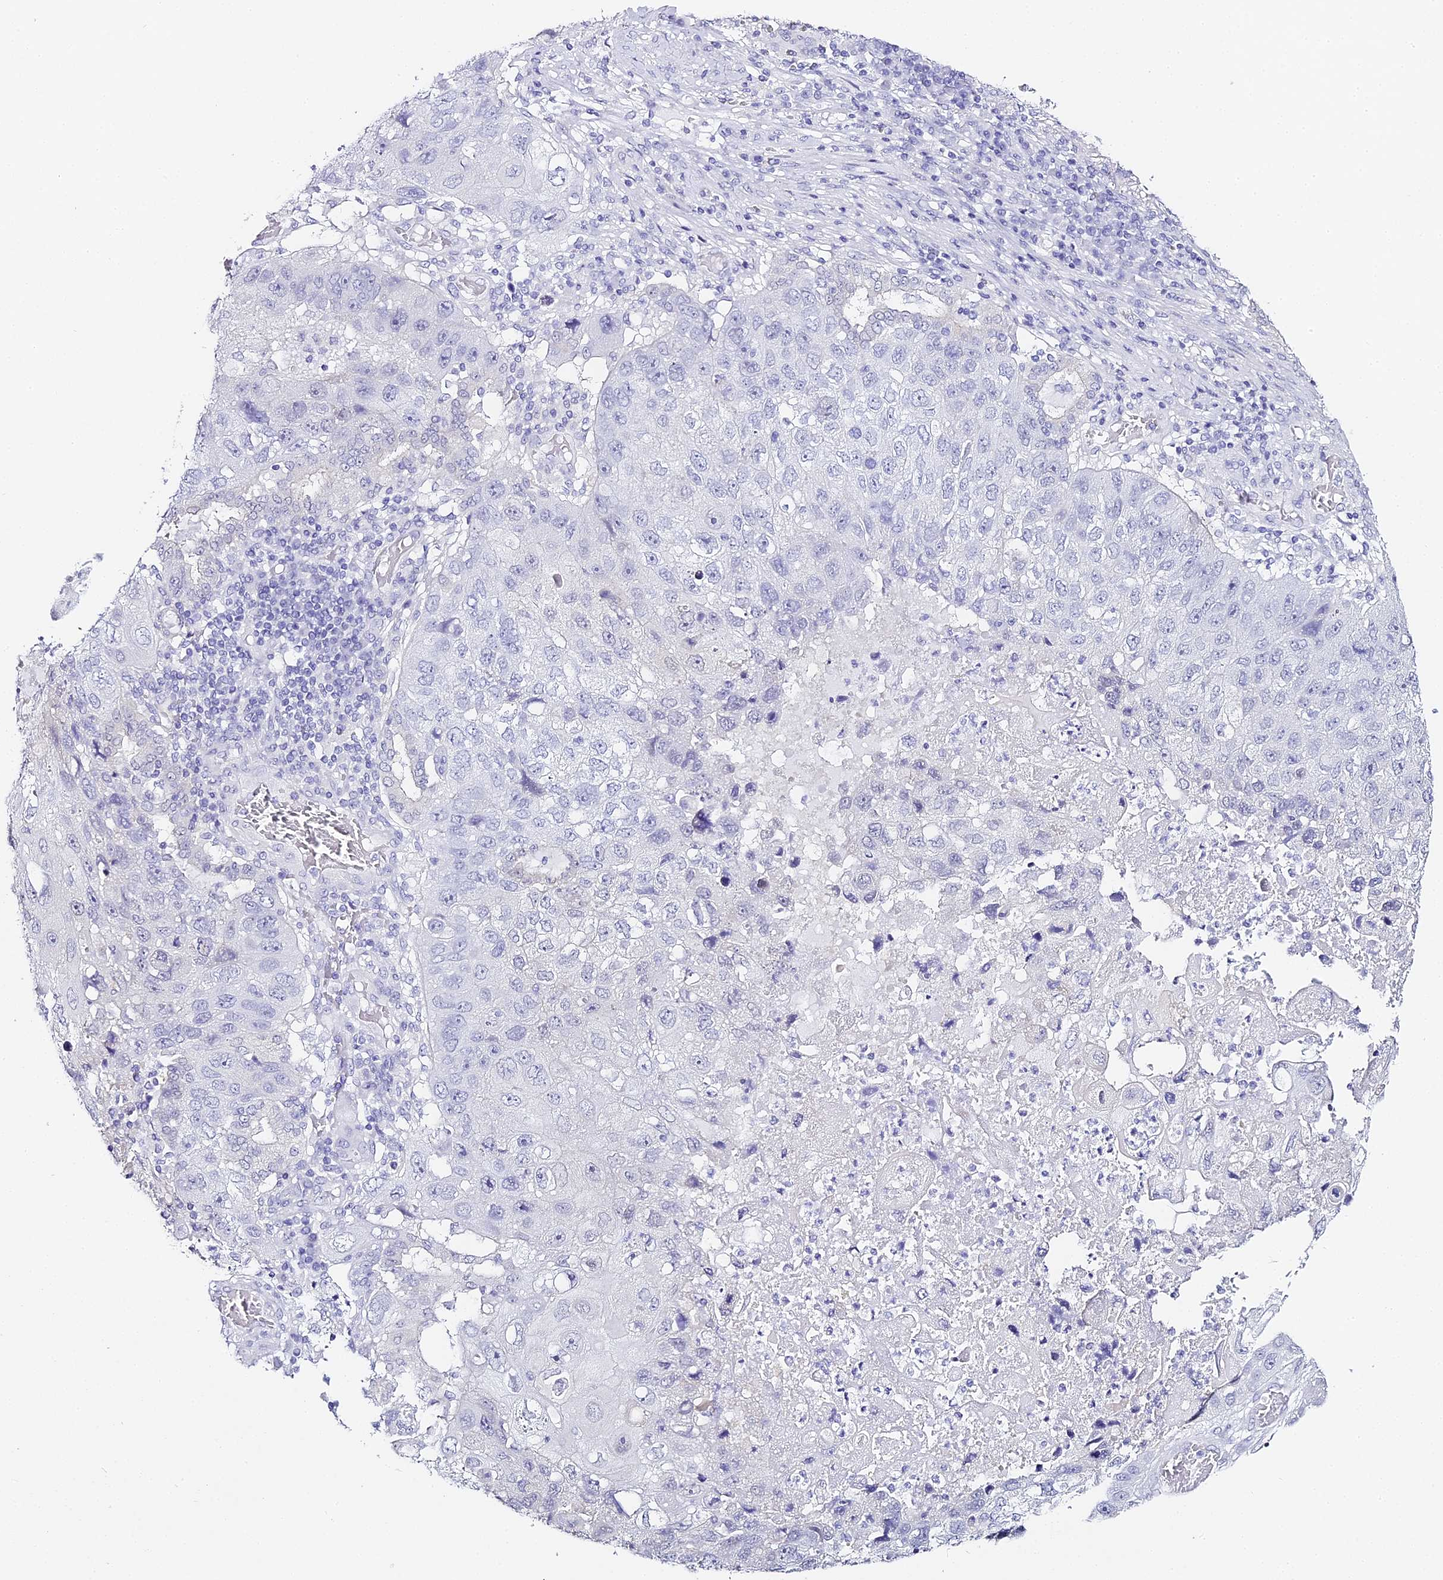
{"staining": {"intensity": "negative", "quantity": "none", "location": "none"}, "tissue": "lung cancer", "cell_type": "Tumor cells", "image_type": "cancer", "snomed": [{"axis": "morphology", "description": "Squamous cell carcinoma, NOS"}, {"axis": "topography", "description": "Lung"}], "caption": "Protein analysis of squamous cell carcinoma (lung) reveals no significant positivity in tumor cells. The staining was performed using DAB to visualize the protein expression in brown, while the nuclei were stained in blue with hematoxylin (Magnification: 20x).", "gene": "ABHD14A-ACY1", "patient": {"sex": "male", "age": 61}}